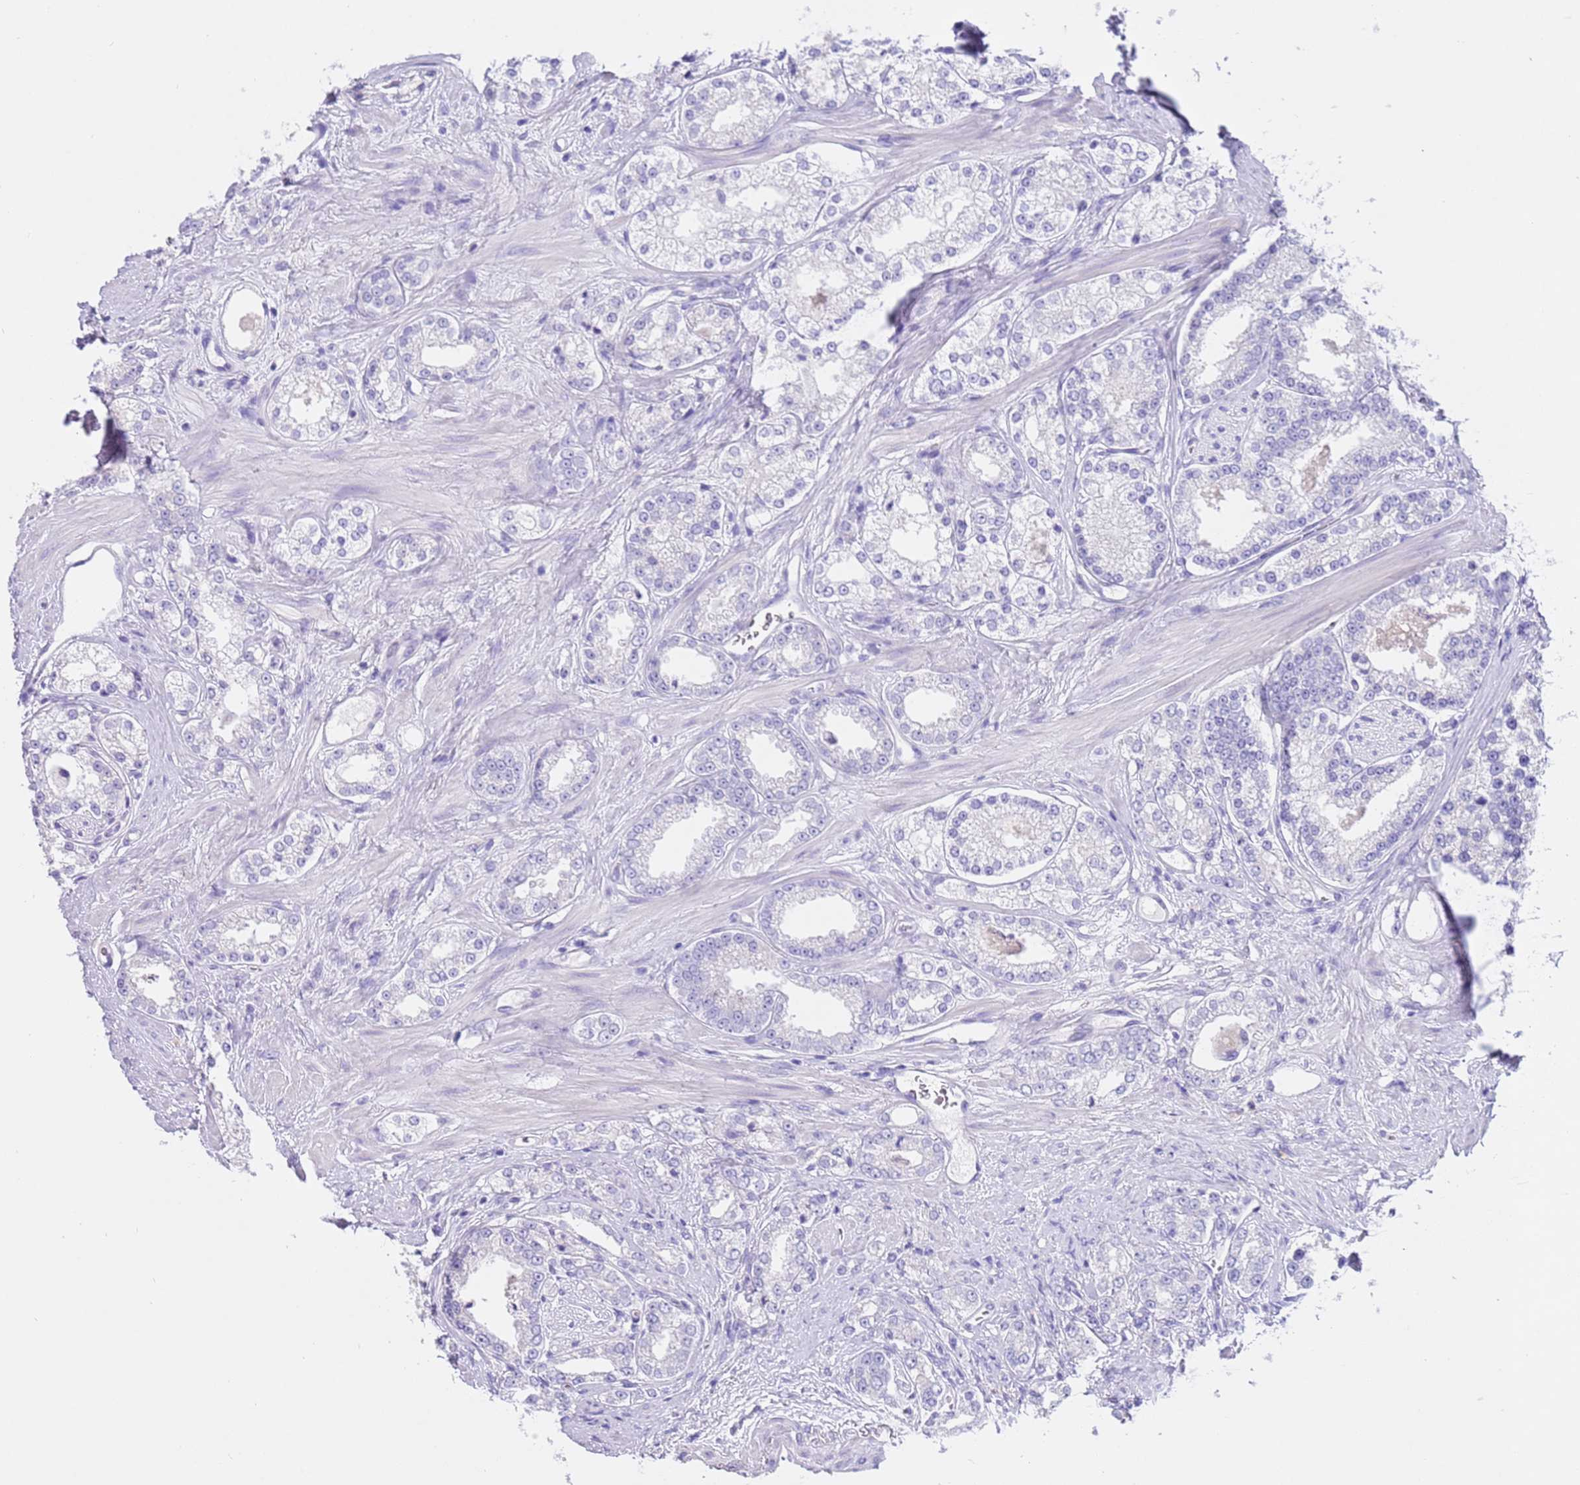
{"staining": {"intensity": "negative", "quantity": "none", "location": "none"}, "tissue": "prostate cancer", "cell_type": "Tumor cells", "image_type": "cancer", "snomed": [{"axis": "morphology", "description": "Normal tissue, NOS"}, {"axis": "morphology", "description": "Adenocarcinoma, High grade"}, {"axis": "topography", "description": "Prostate"}], "caption": "A photomicrograph of prostate cancer stained for a protein reveals no brown staining in tumor cells.", "gene": "CPB1", "patient": {"sex": "male", "age": 83}}